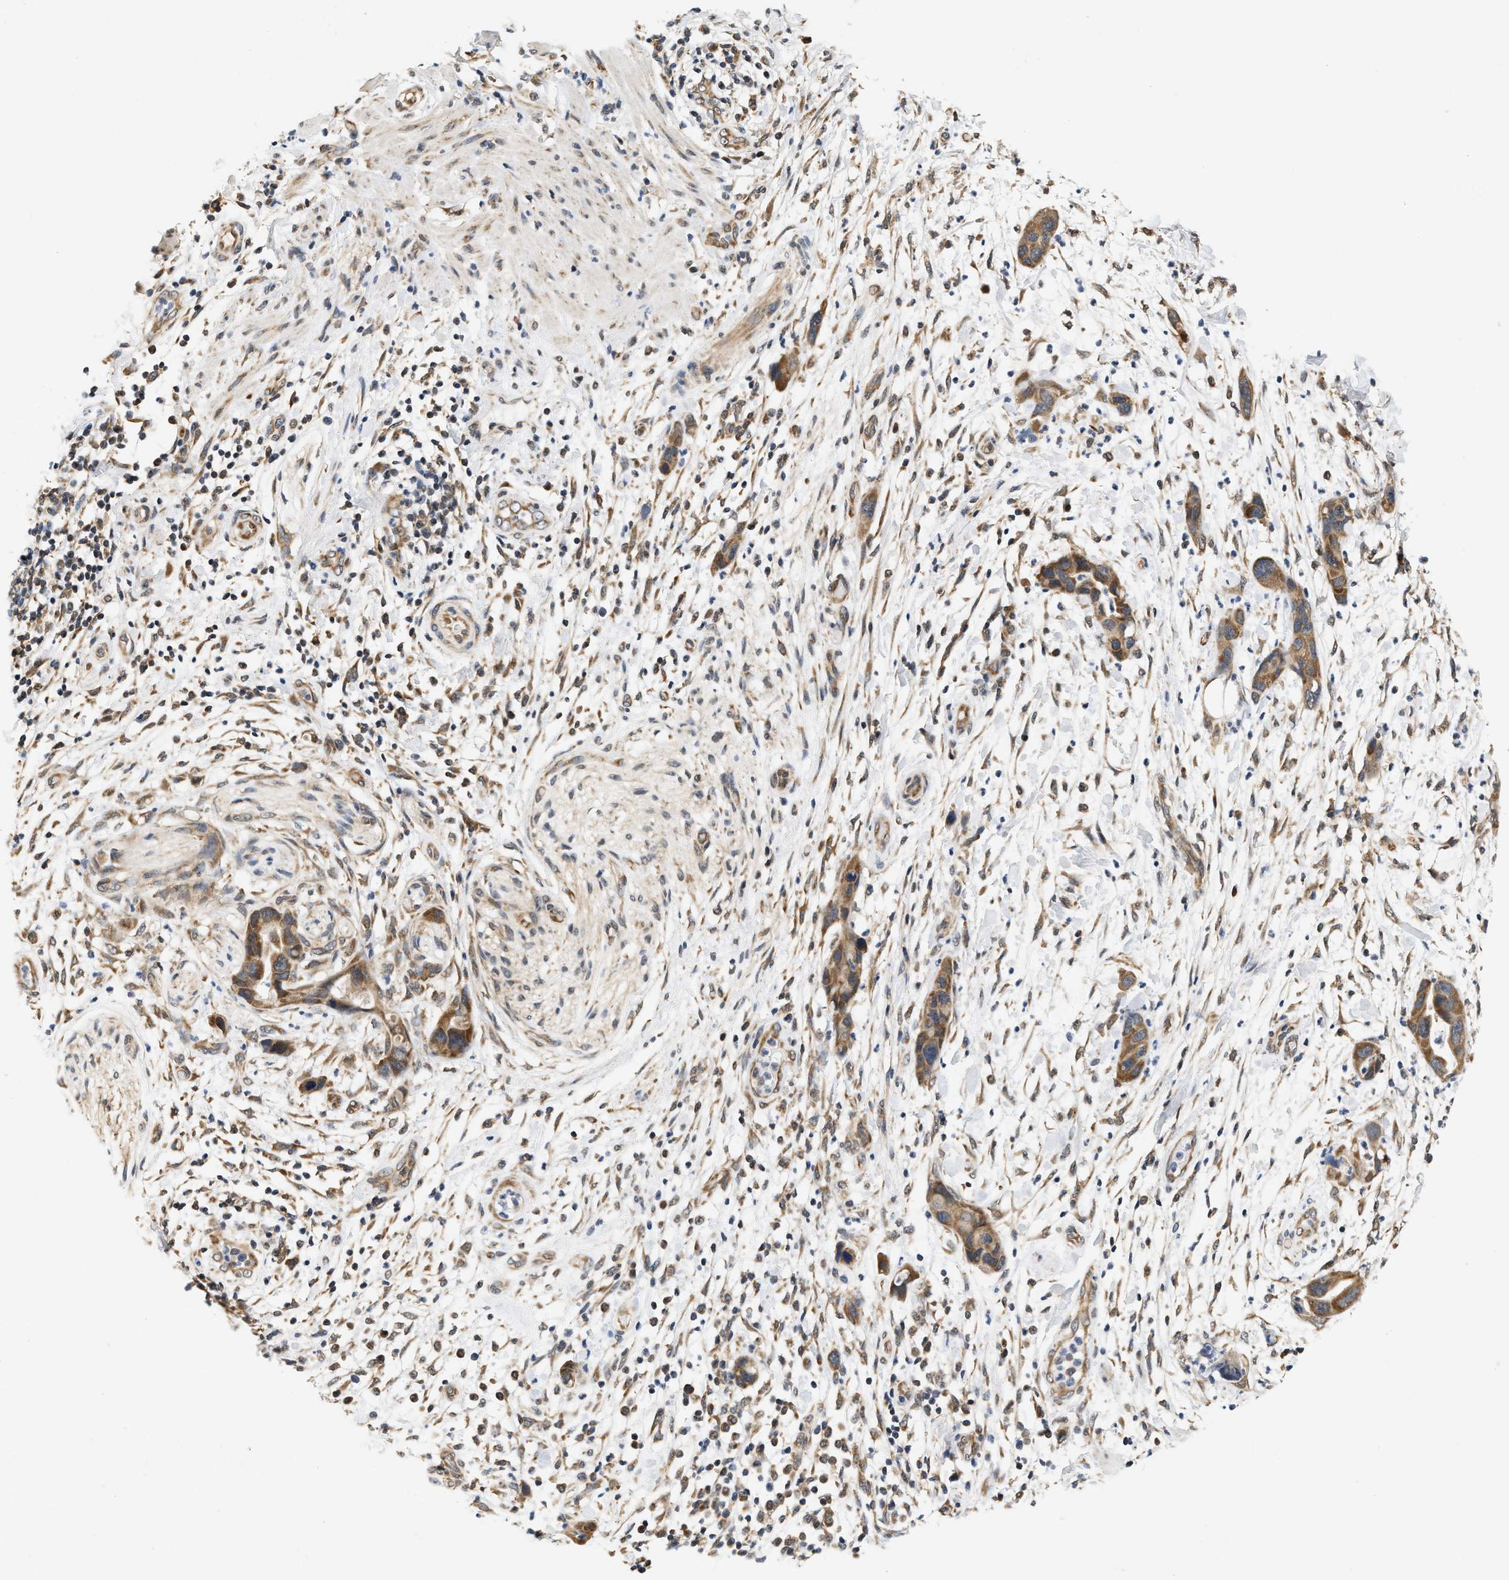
{"staining": {"intensity": "moderate", "quantity": ">75%", "location": "cytoplasmic/membranous"}, "tissue": "pancreatic cancer", "cell_type": "Tumor cells", "image_type": "cancer", "snomed": [{"axis": "morphology", "description": "Adenocarcinoma, NOS"}, {"axis": "topography", "description": "Pancreas"}], "caption": "This is an image of IHC staining of pancreatic cancer (adenocarcinoma), which shows moderate expression in the cytoplasmic/membranous of tumor cells.", "gene": "GIGYF1", "patient": {"sex": "female", "age": 71}}